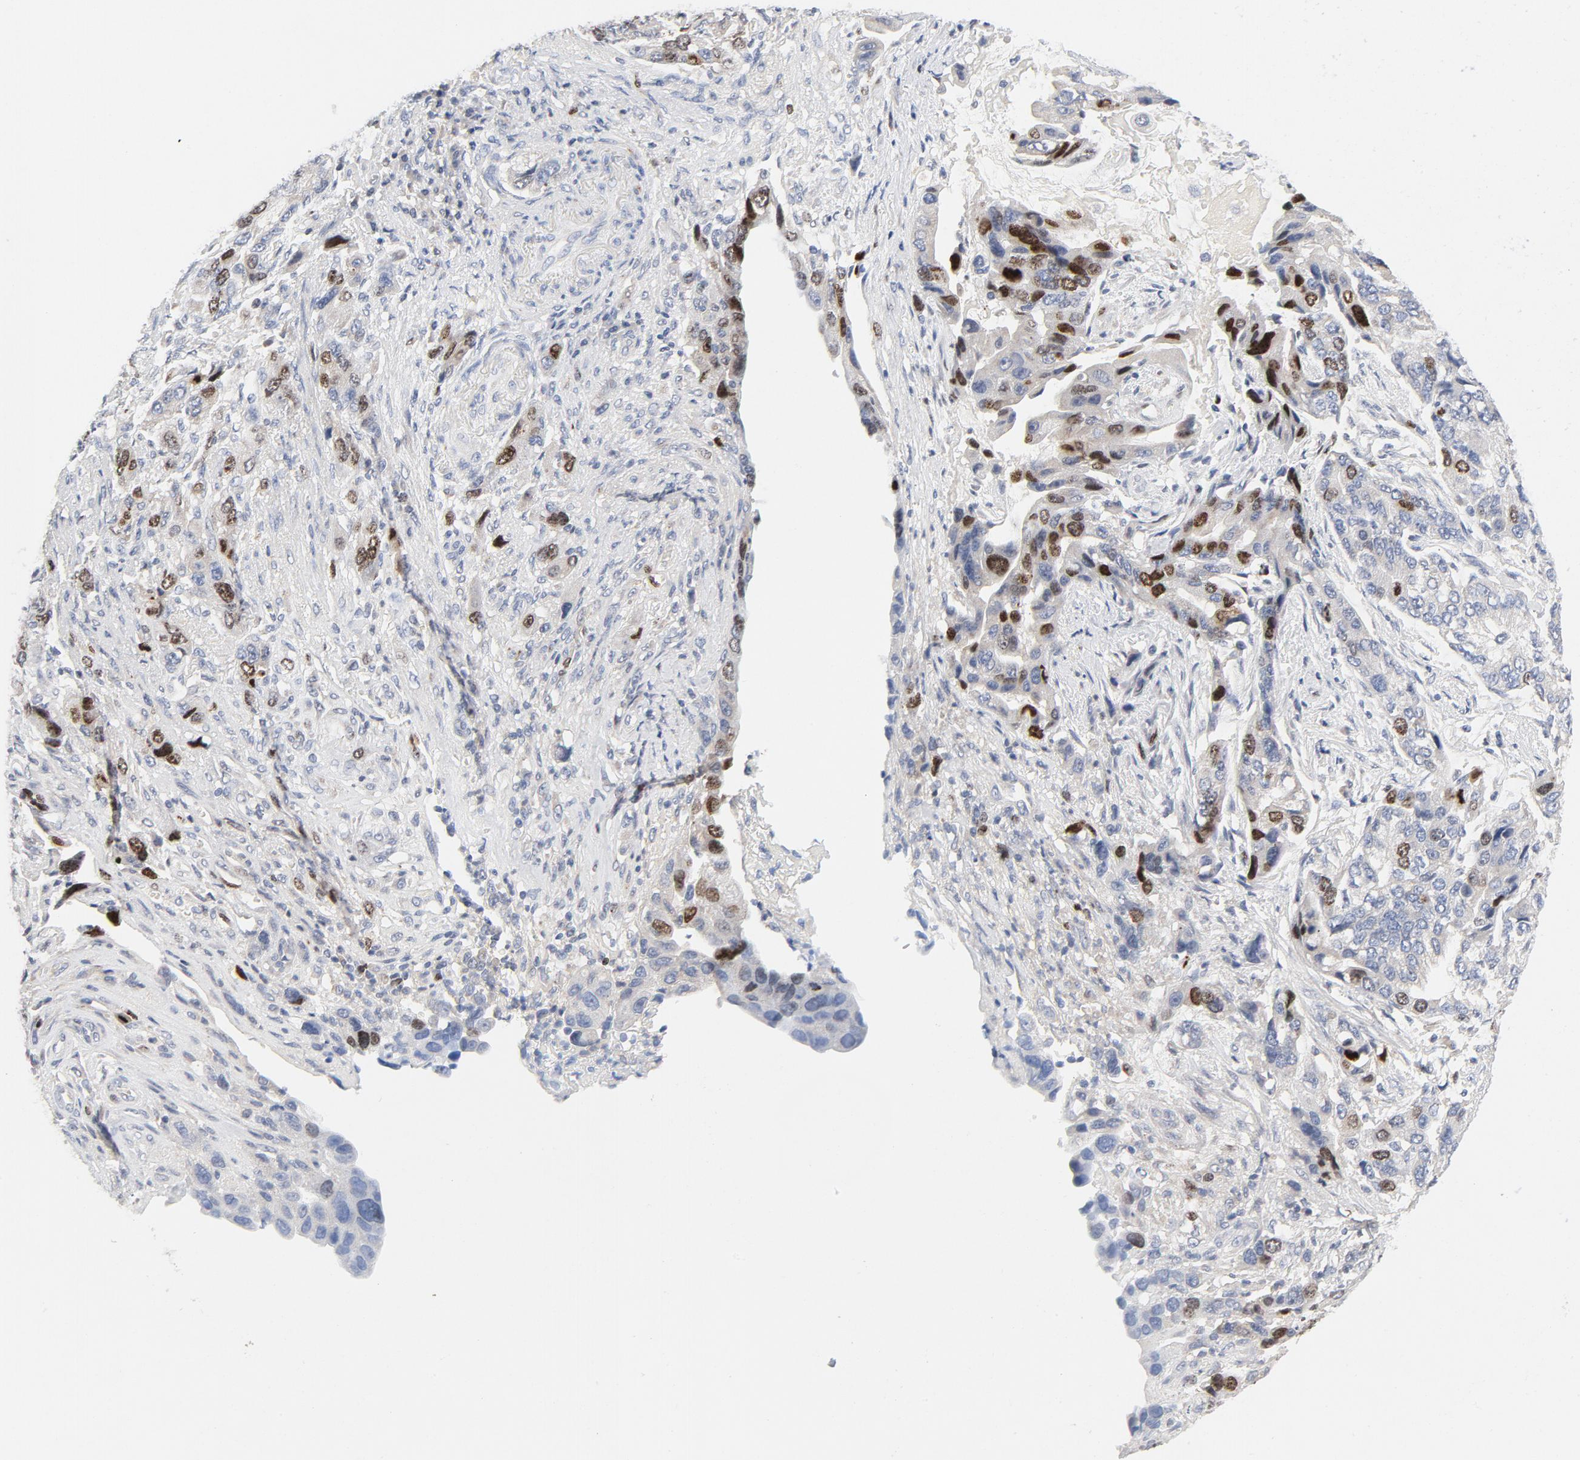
{"staining": {"intensity": "moderate", "quantity": "<25%", "location": "nuclear"}, "tissue": "stomach cancer", "cell_type": "Tumor cells", "image_type": "cancer", "snomed": [{"axis": "morphology", "description": "Adenocarcinoma, NOS"}, {"axis": "topography", "description": "Stomach, lower"}], "caption": "Approximately <25% of tumor cells in stomach cancer (adenocarcinoma) reveal moderate nuclear protein positivity as visualized by brown immunohistochemical staining.", "gene": "BIRC5", "patient": {"sex": "female", "age": 93}}